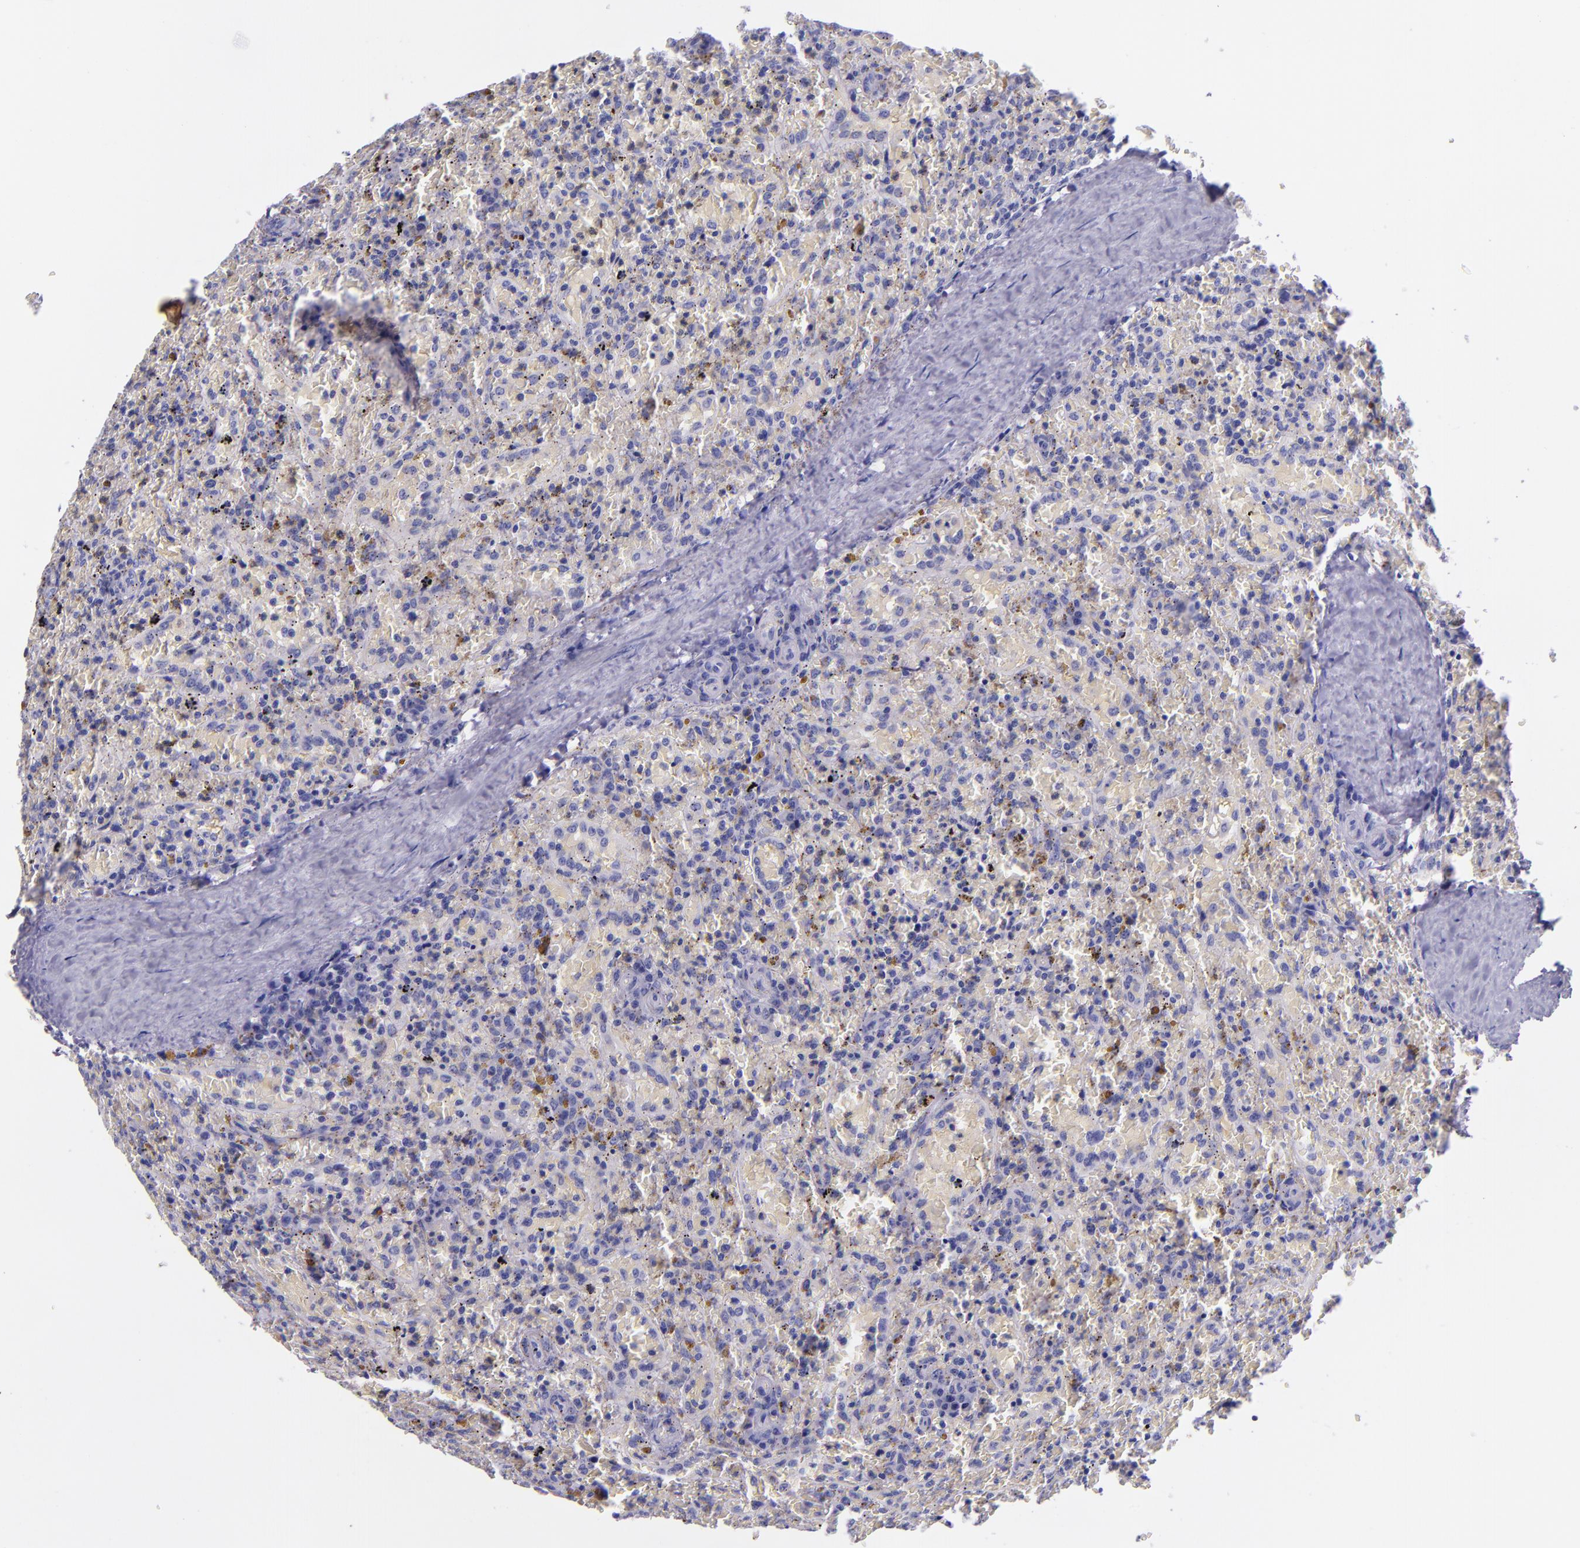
{"staining": {"intensity": "negative", "quantity": "none", "location": "none"}, "tissue": "lymphoma", "cell_type": "Tumor cells", "image_type": "cancer", "snomed": [{"axis": "morphology", "description": "Malignant lymphoma, non-Hodgkin's type, High grade"}, {"axis": "topography", "description": "Spleen"}, {"axis": "topography", "description": "Lymph node"}], "caption": "Human lymphoma stained for a protein using IHC reveals no staining in tumor cells.", "gene": "KRT4", "patient": {"sex": "female", "age": 70}}